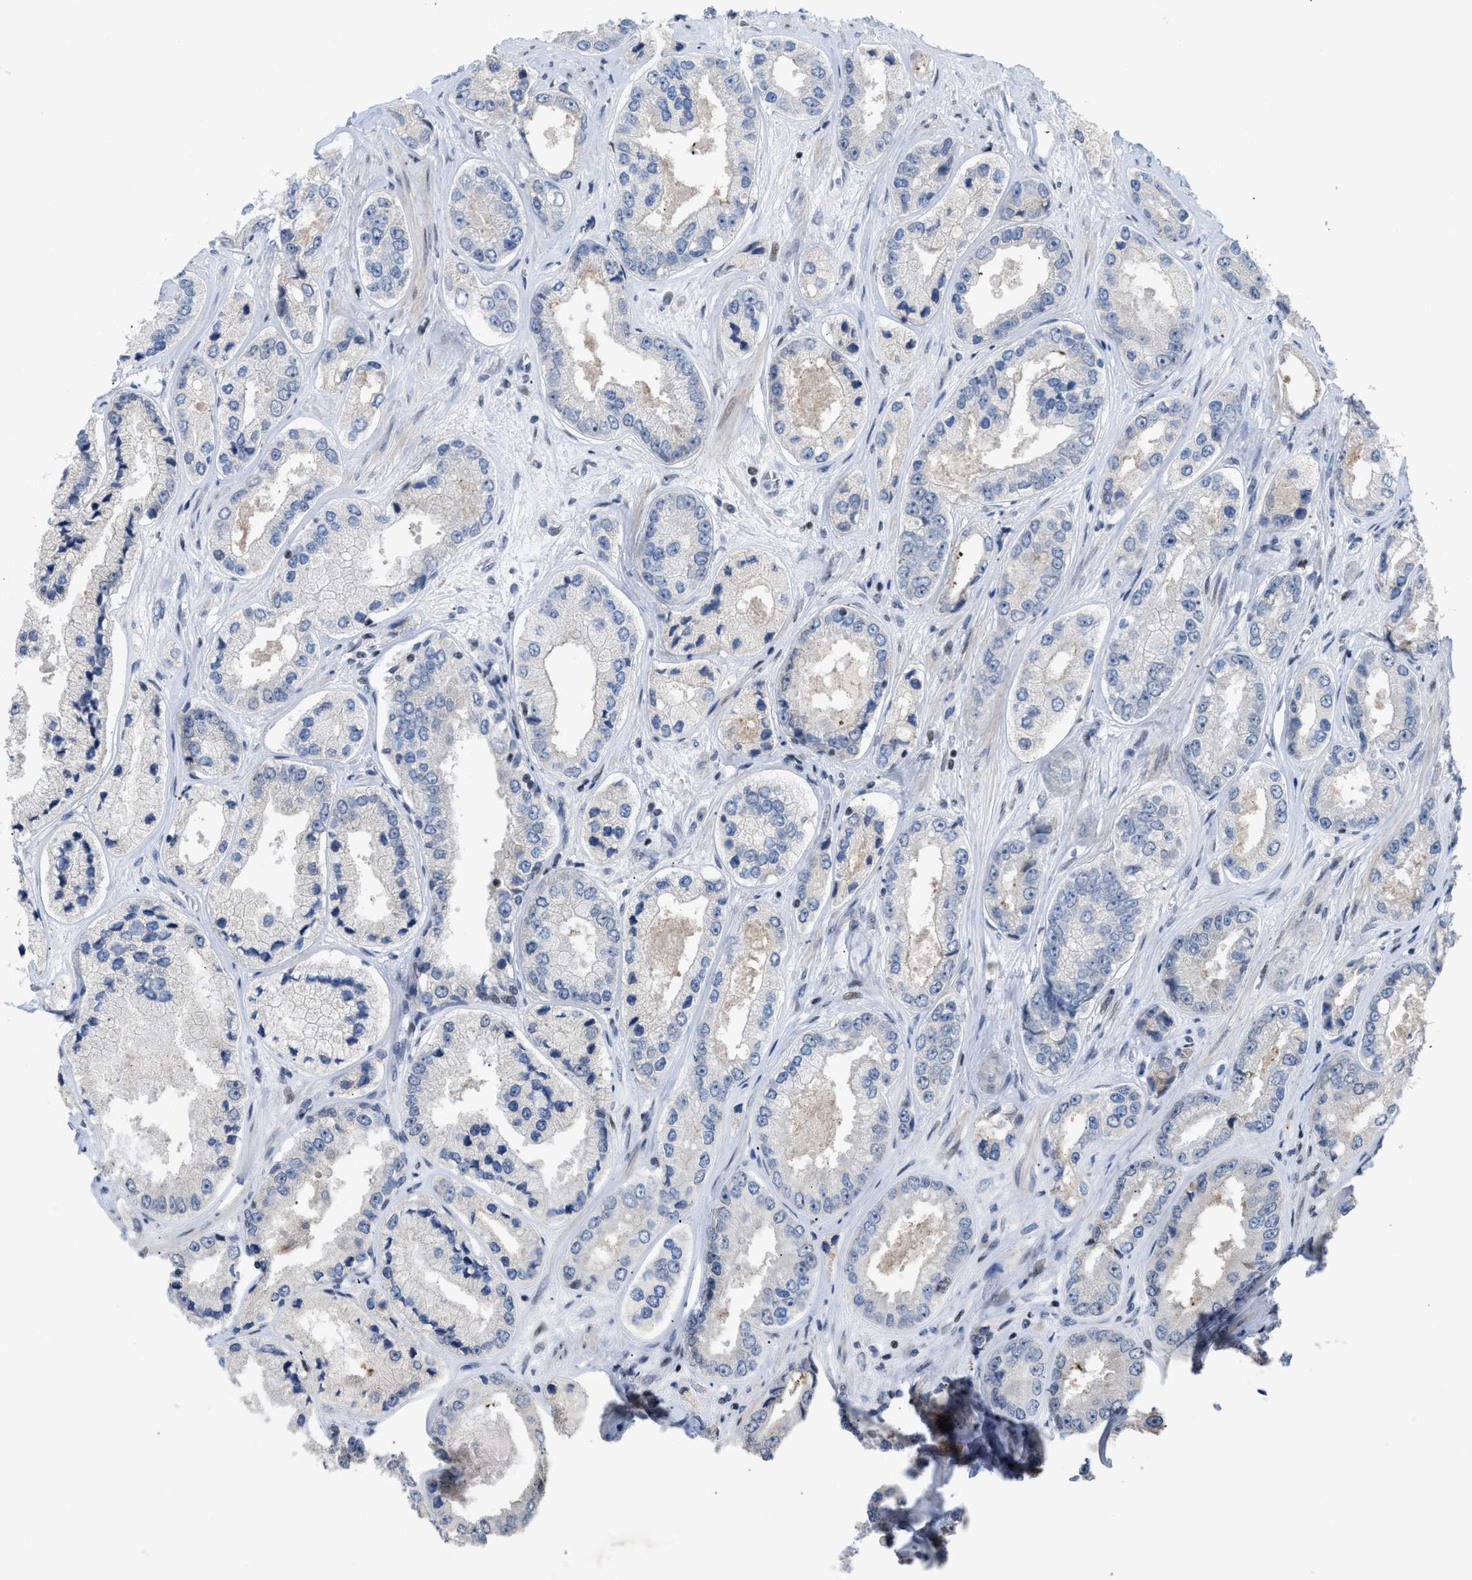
{"staining": {"intensity": "negative", "quantity": "none", "location": "none"}, "tissue": "prostate cancer", "cell_type": "Tumor cells", "image_type": "cancer", "snomed": [{"axis": "morphology", "description": "Adenocarcinoma, High grade"}, {"axis": "topography", "description": "Prostate"}], "caption": "Tumor cells show no significant protein staining in prostate cancer (adenocarcinoma (high-grade)).", "gene": "SETDB1", "patient": {"sex": "male", "age": 61}}